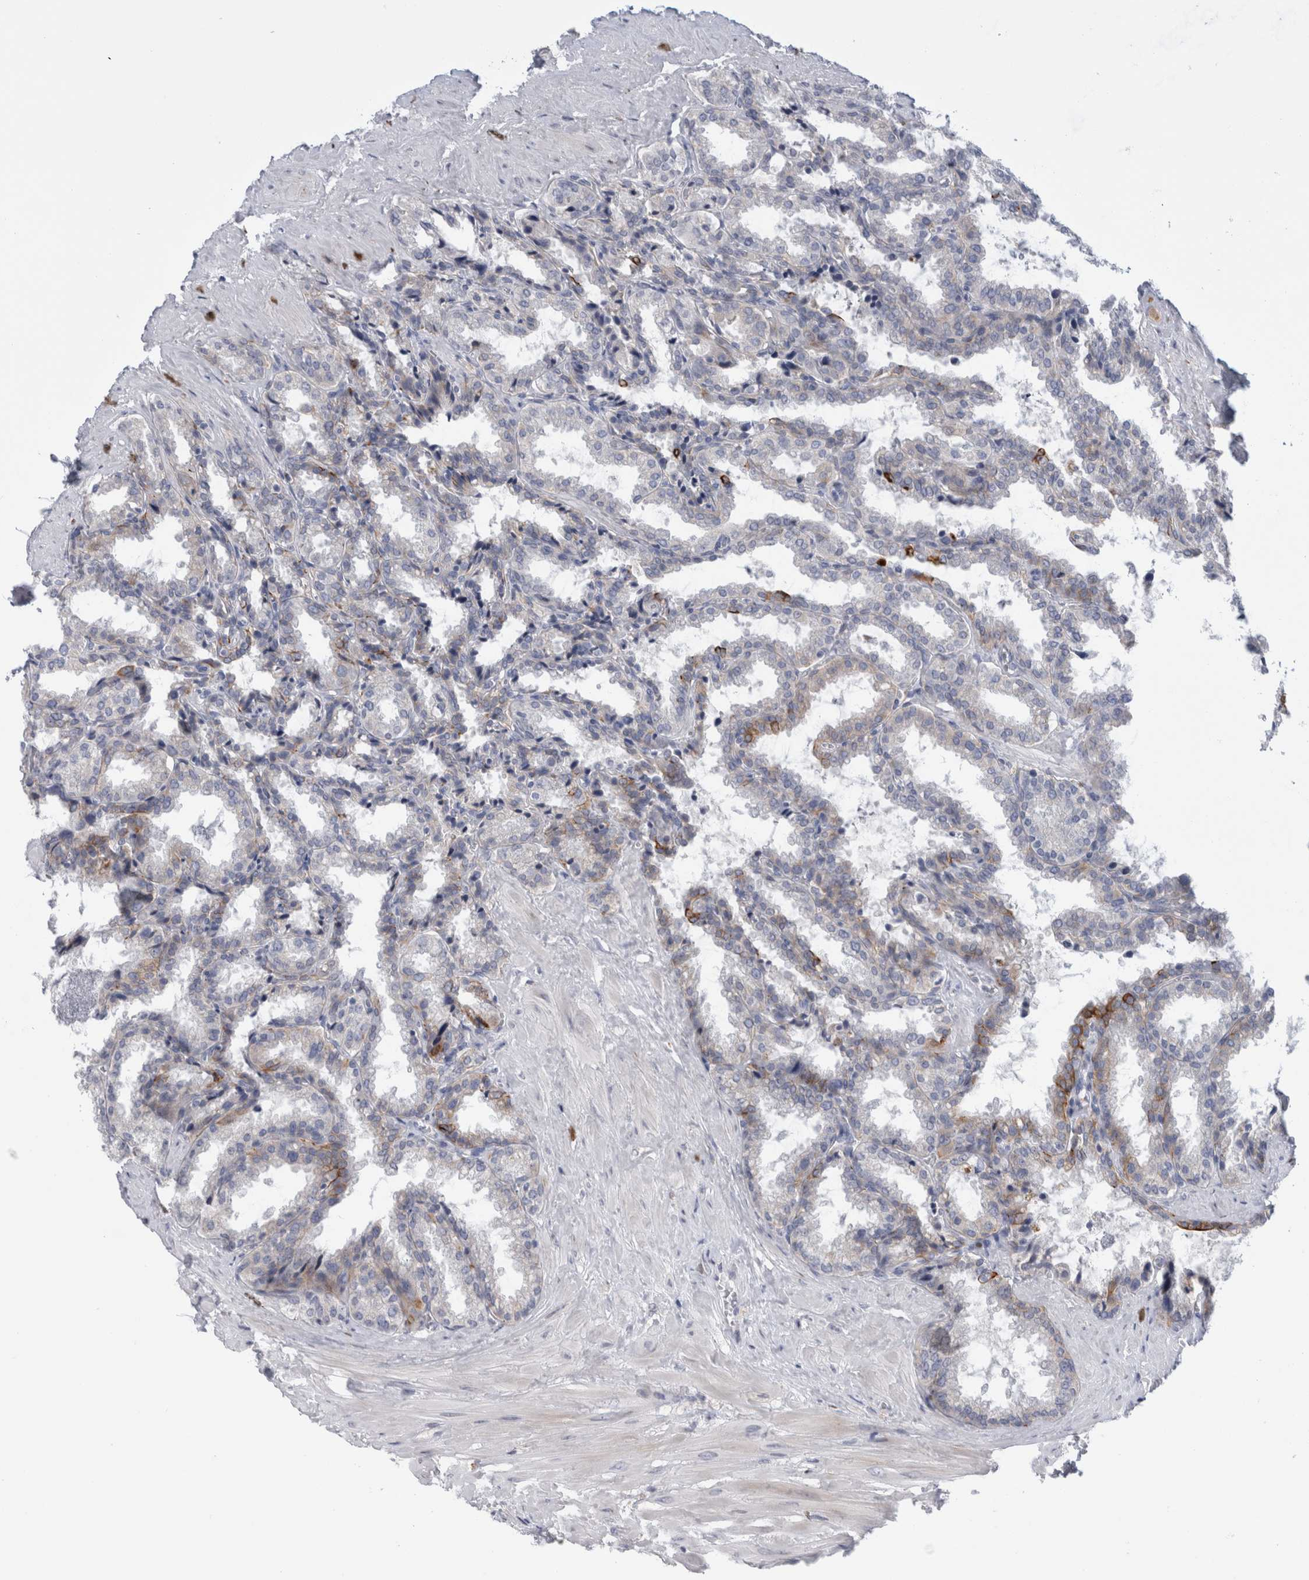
{"staining": {"intensity": "weak", "quantity": "<25%", "location": "cytoplasmic/membranous"}, "tissue": "seminal vesicle", "cell_type": "Glandular cells", "image_type": "normal", "snomed": [{"axis": "morphology", "description": "Normal tissue, NOS"}, {"axis": "topography", "description": "Seminal veicle"}], "caption": "Image shows no significant protein expression in glandular cells of benign seminal vesicle. (DAB IHC, high magnification).", "gene": "SLC20A2", "patient": {"sex": "male", "age": 46}}